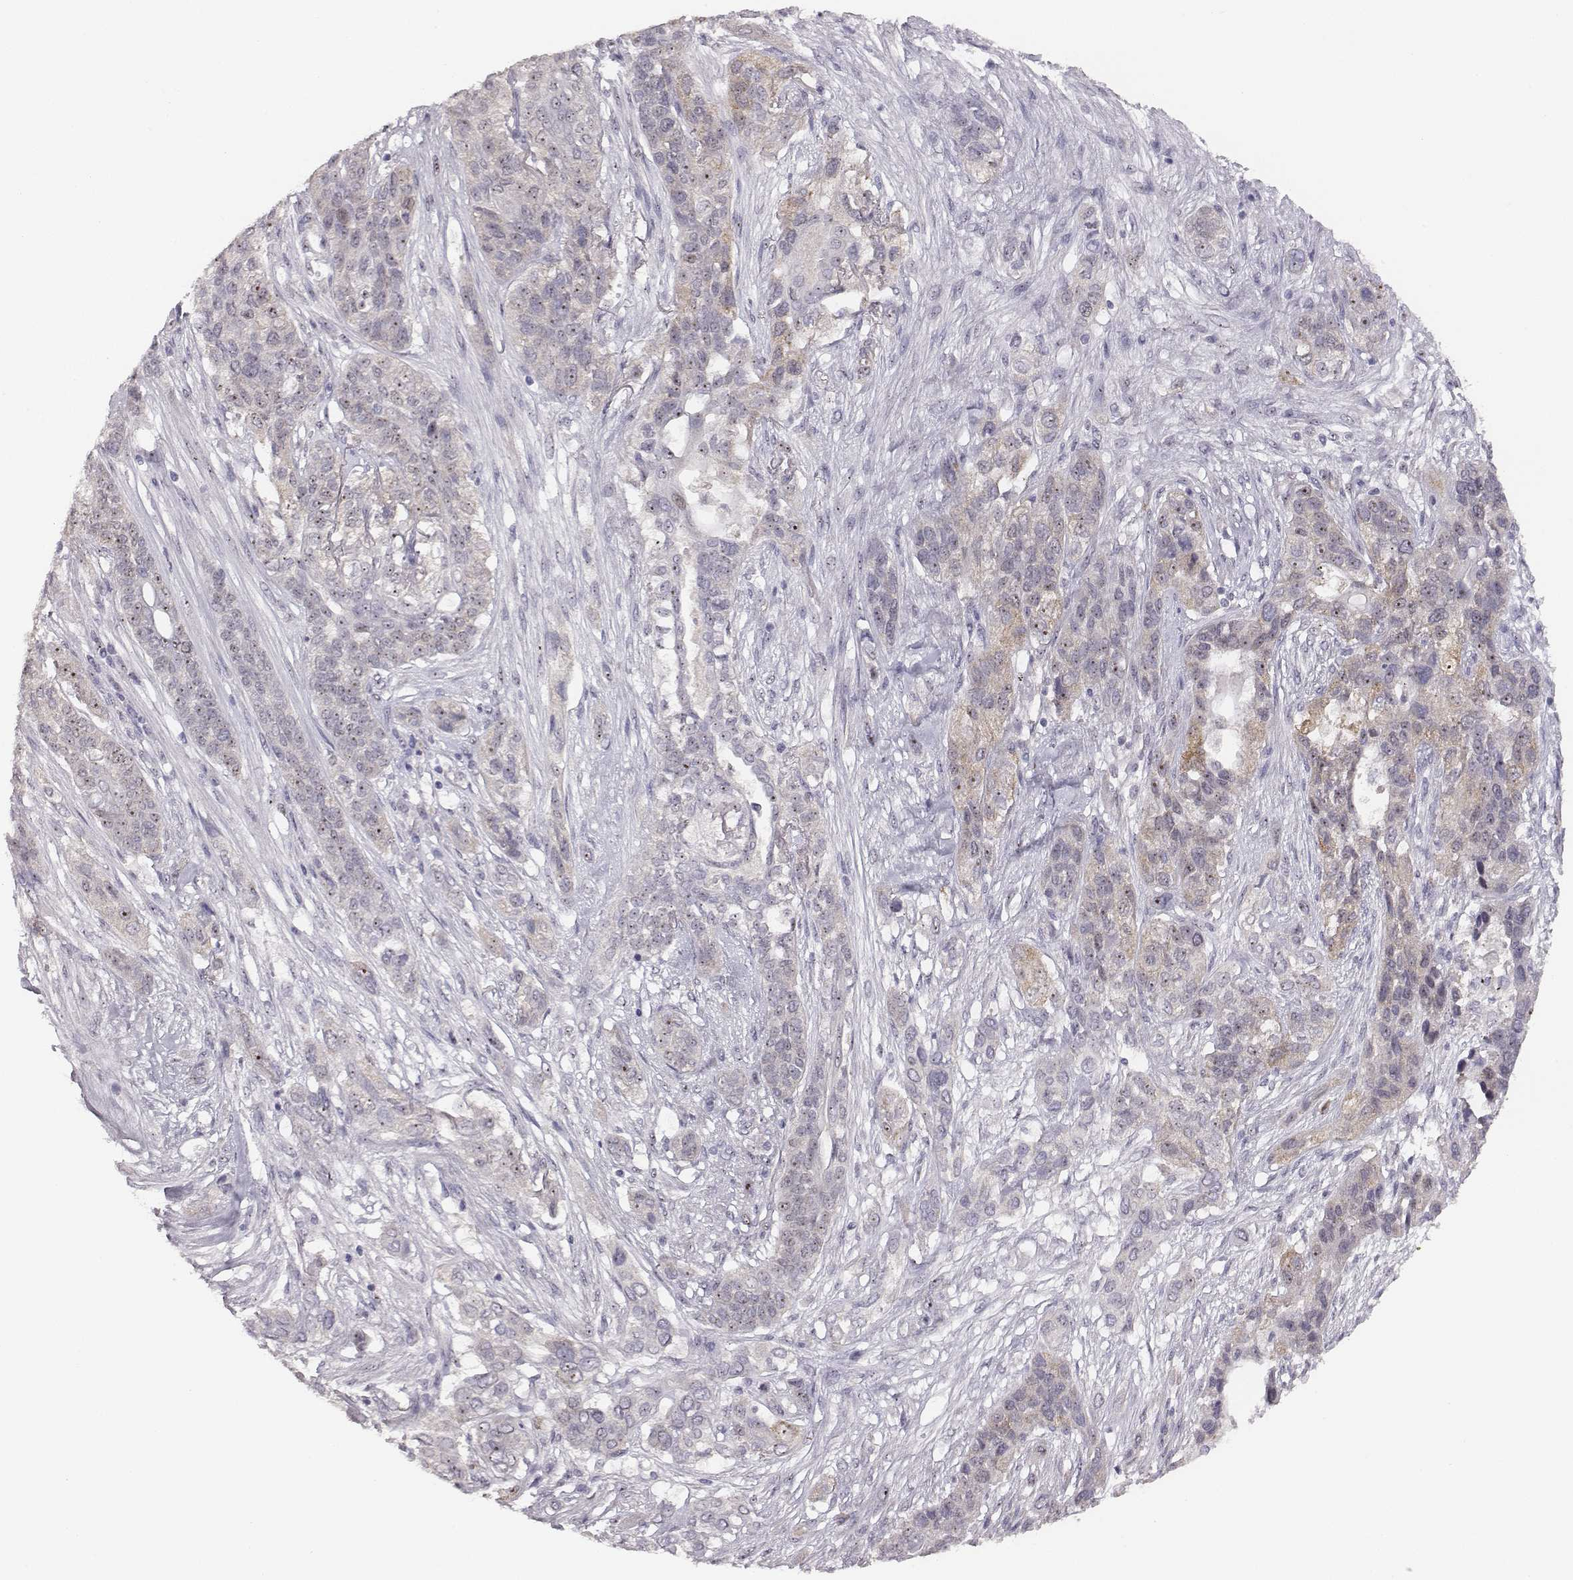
{"staining": {"intensity": "strong", "quantity": "<25%", "location": "nuclear"}, "tissue": "lung cancer", "cell_type": "Tumor cells", "image_type": "cancer", "snomed": [{"axis": "morphology", "description": "Squamous cell carcinoma, NOS"}, {"axis": "topography", "description": "Lung"}], "caption": "IHC (DAB (3,3'-diaminobenzidine)) staining of human lung squamous cell carcinoma displays strong nuclear protein staining in approximately <25% of tumor cells. (DAB = brown stain, brightfield microscopy at high magnification).", "gene": "NIFK", "patient": {"sex": "female", "age": 70}}